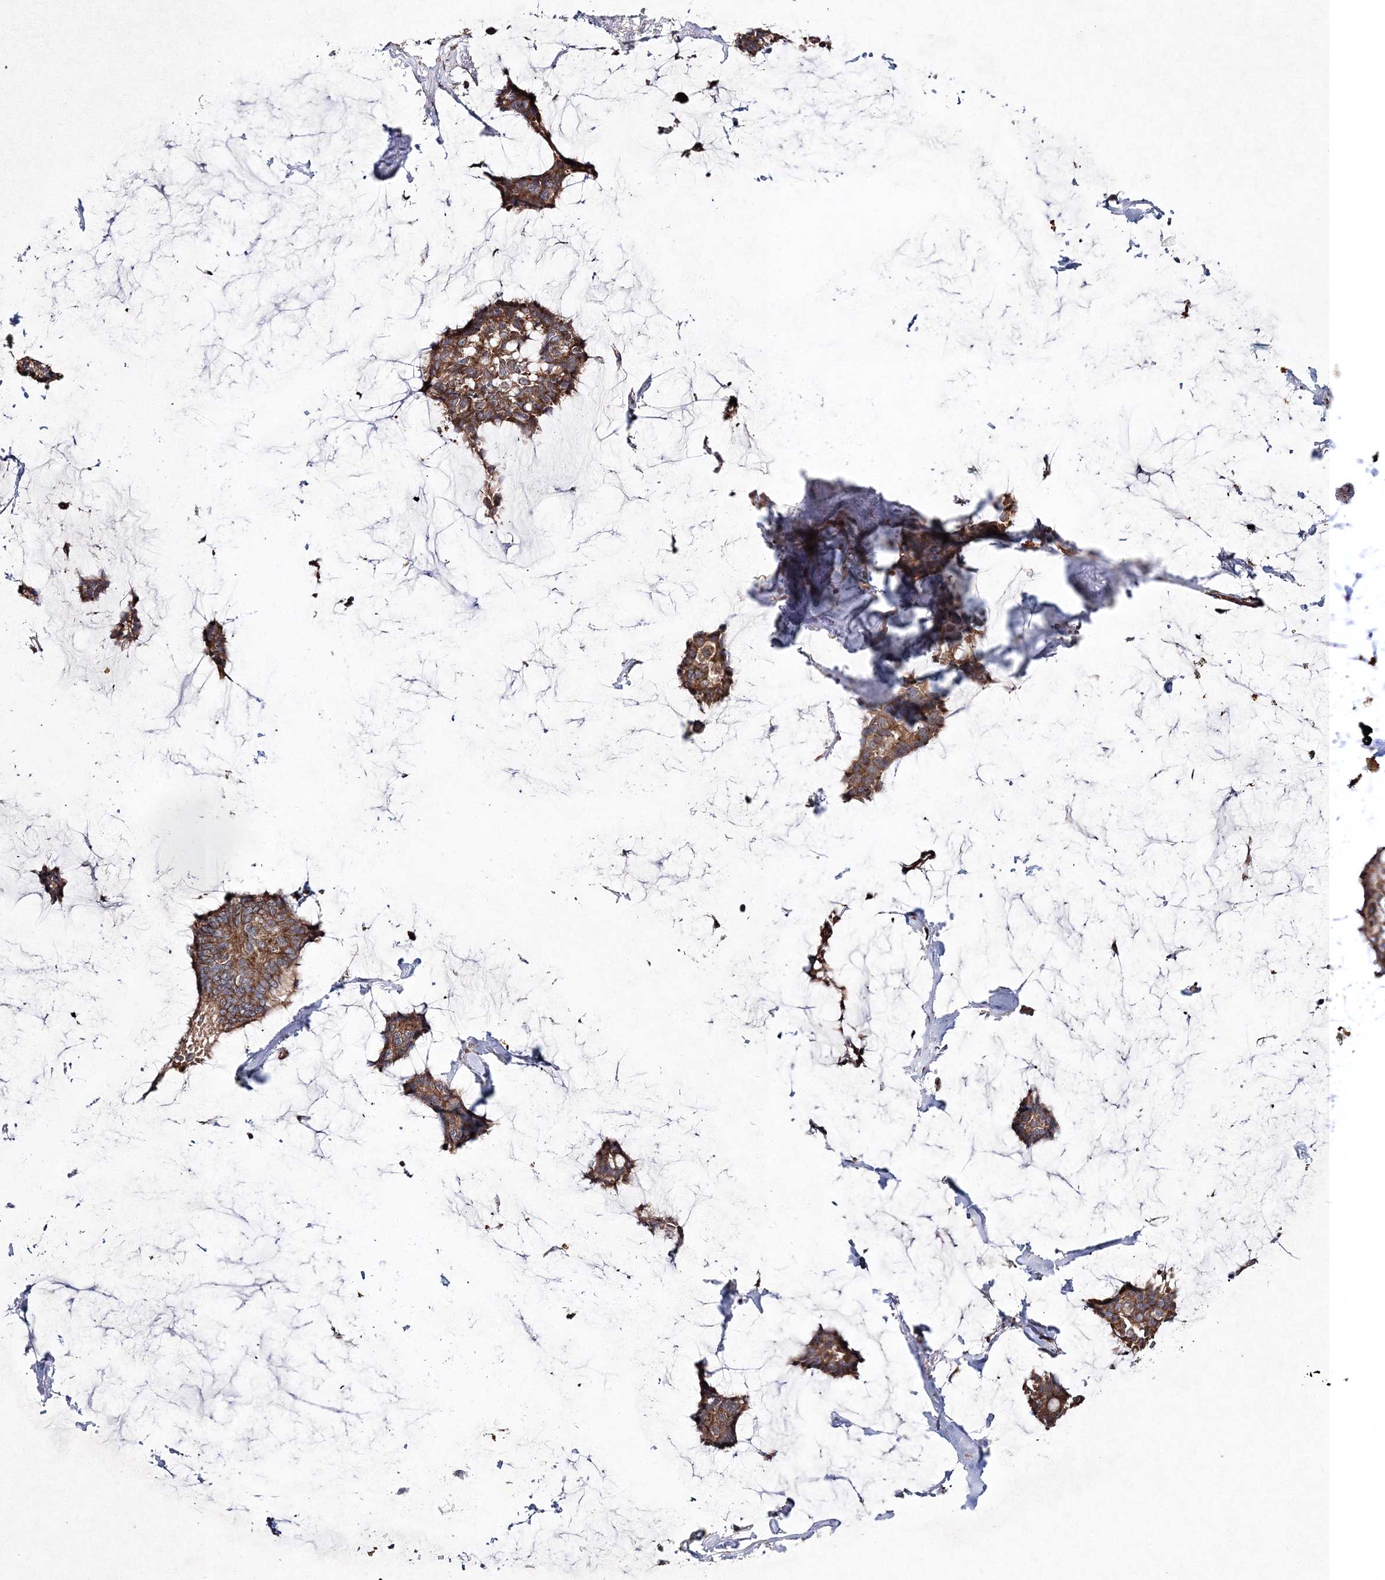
{"staining": {"intensity": "moderate", "quantity": ">75%", "location": "cytoplasmic/membranous"}, "tissue": "breast cancer", "cell_type": "Tumor cells", "image_type": "cancer", "snomed": [{"axis": "morphology", "description": "Duct carcinoma"}, {"axis": "topography", "description": "Breast"}], "caption": "Protein positivity by immunohistochemistry (IHC) exhibits moderate cytoplasmic/membranous expression in approximately >75% of tumor cells in breast infiltrating ductal carcinoma. The staining was performed using DAB, with brown indicating positive protein expression. Nuclei are stained blue with hematoxylin.", "gene": "DNAJC13", "patient": {"sex": "female", "age": 93}}